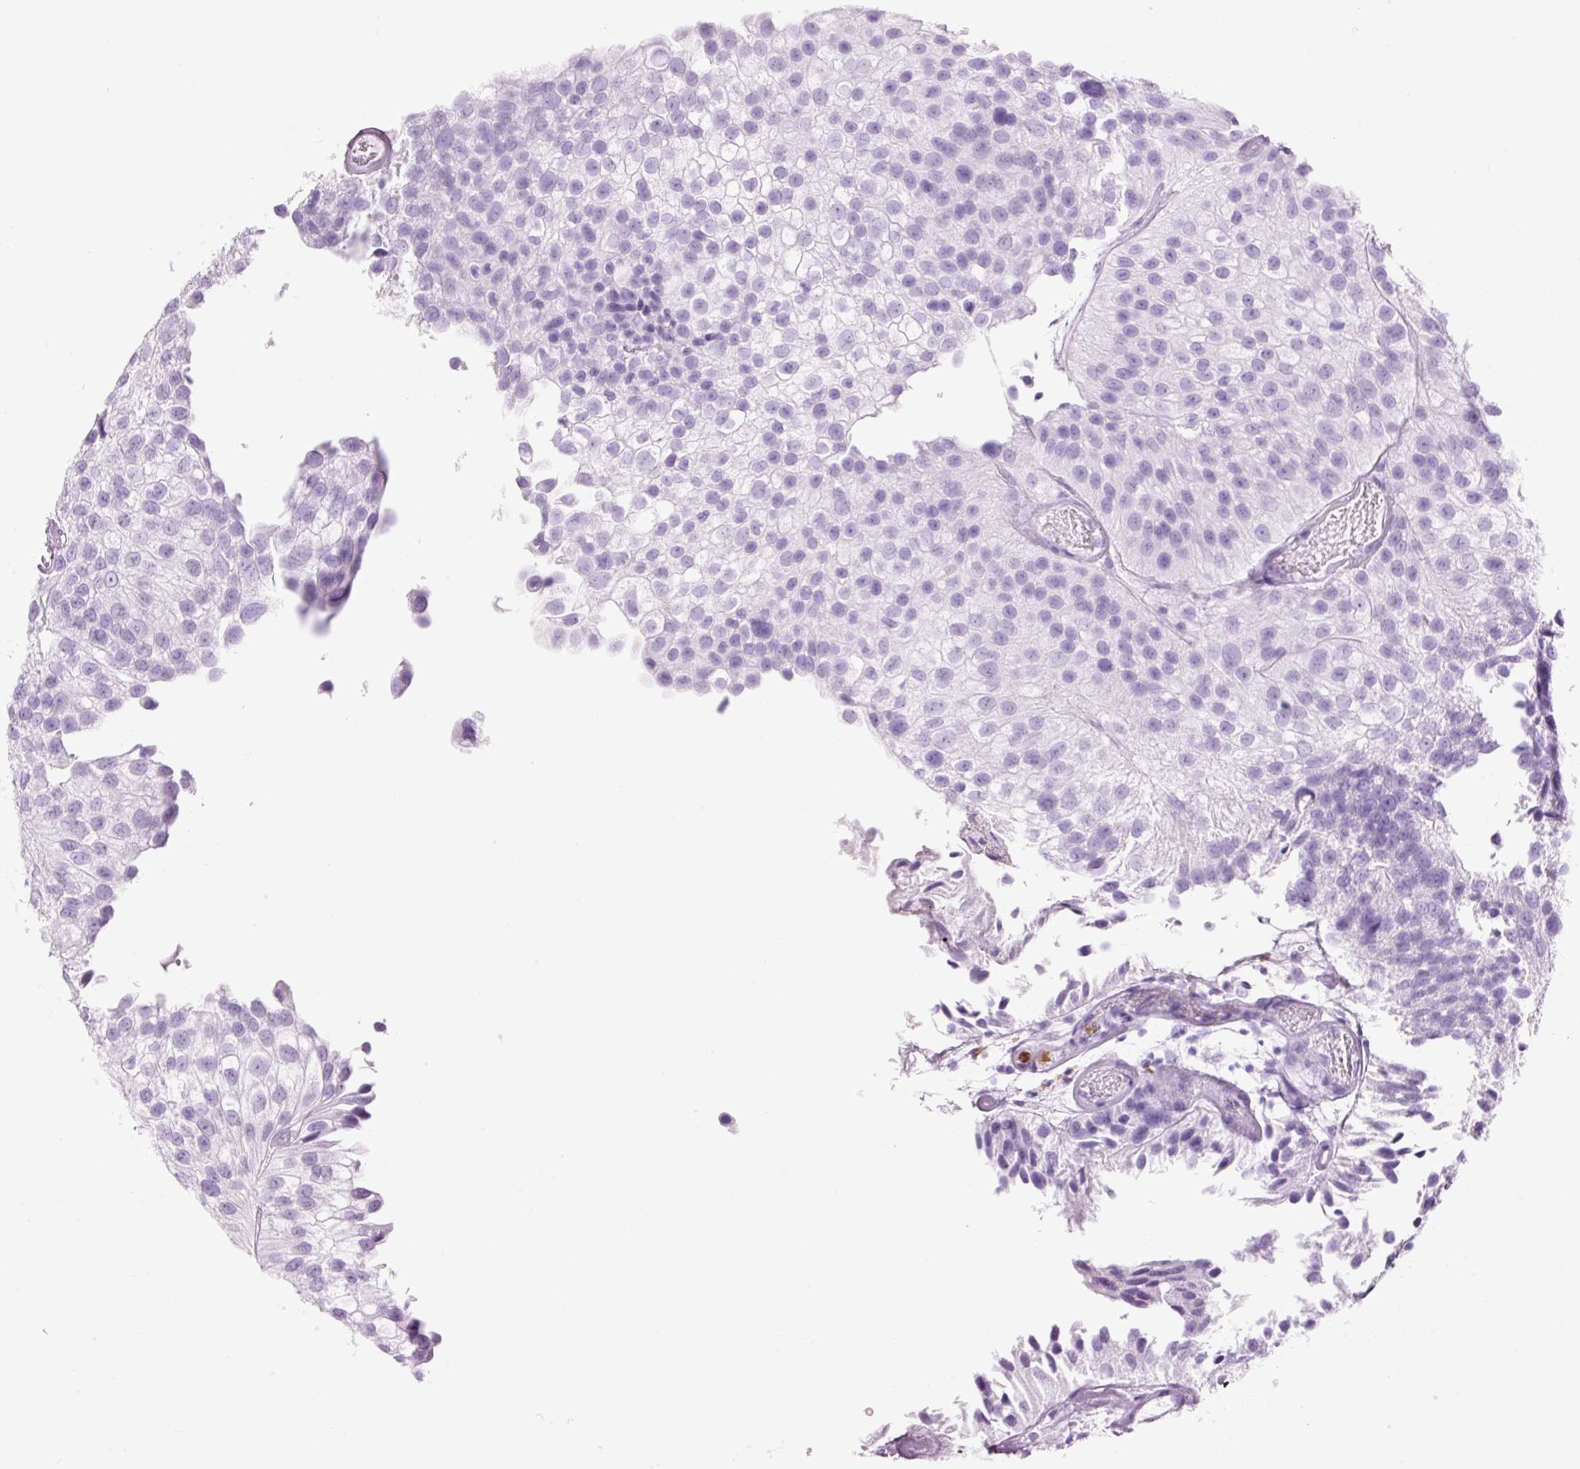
{"staining": {"intensity": "negative", "quantity": "none", "location": "none"}, "tissue": "urothelial cancer", "cell_type": "Tumor cells", "image_type": "cancer", "snomed": [{"axis": "morphology", "description": "Urothelial carcinoma, NOS"}, {"axis": "topography", "description": "Urinary bladder"}], "caption": "Immunohistochemistry (IHC) photomicrograph of neoplastic tissue: urothelial cancer stained with DAB (3,3'-diaminobenzidine) reveals no significant protein expression in tumor cells.", "gene": "LYZ", "patient": {"sex": "male", "age": 87}}